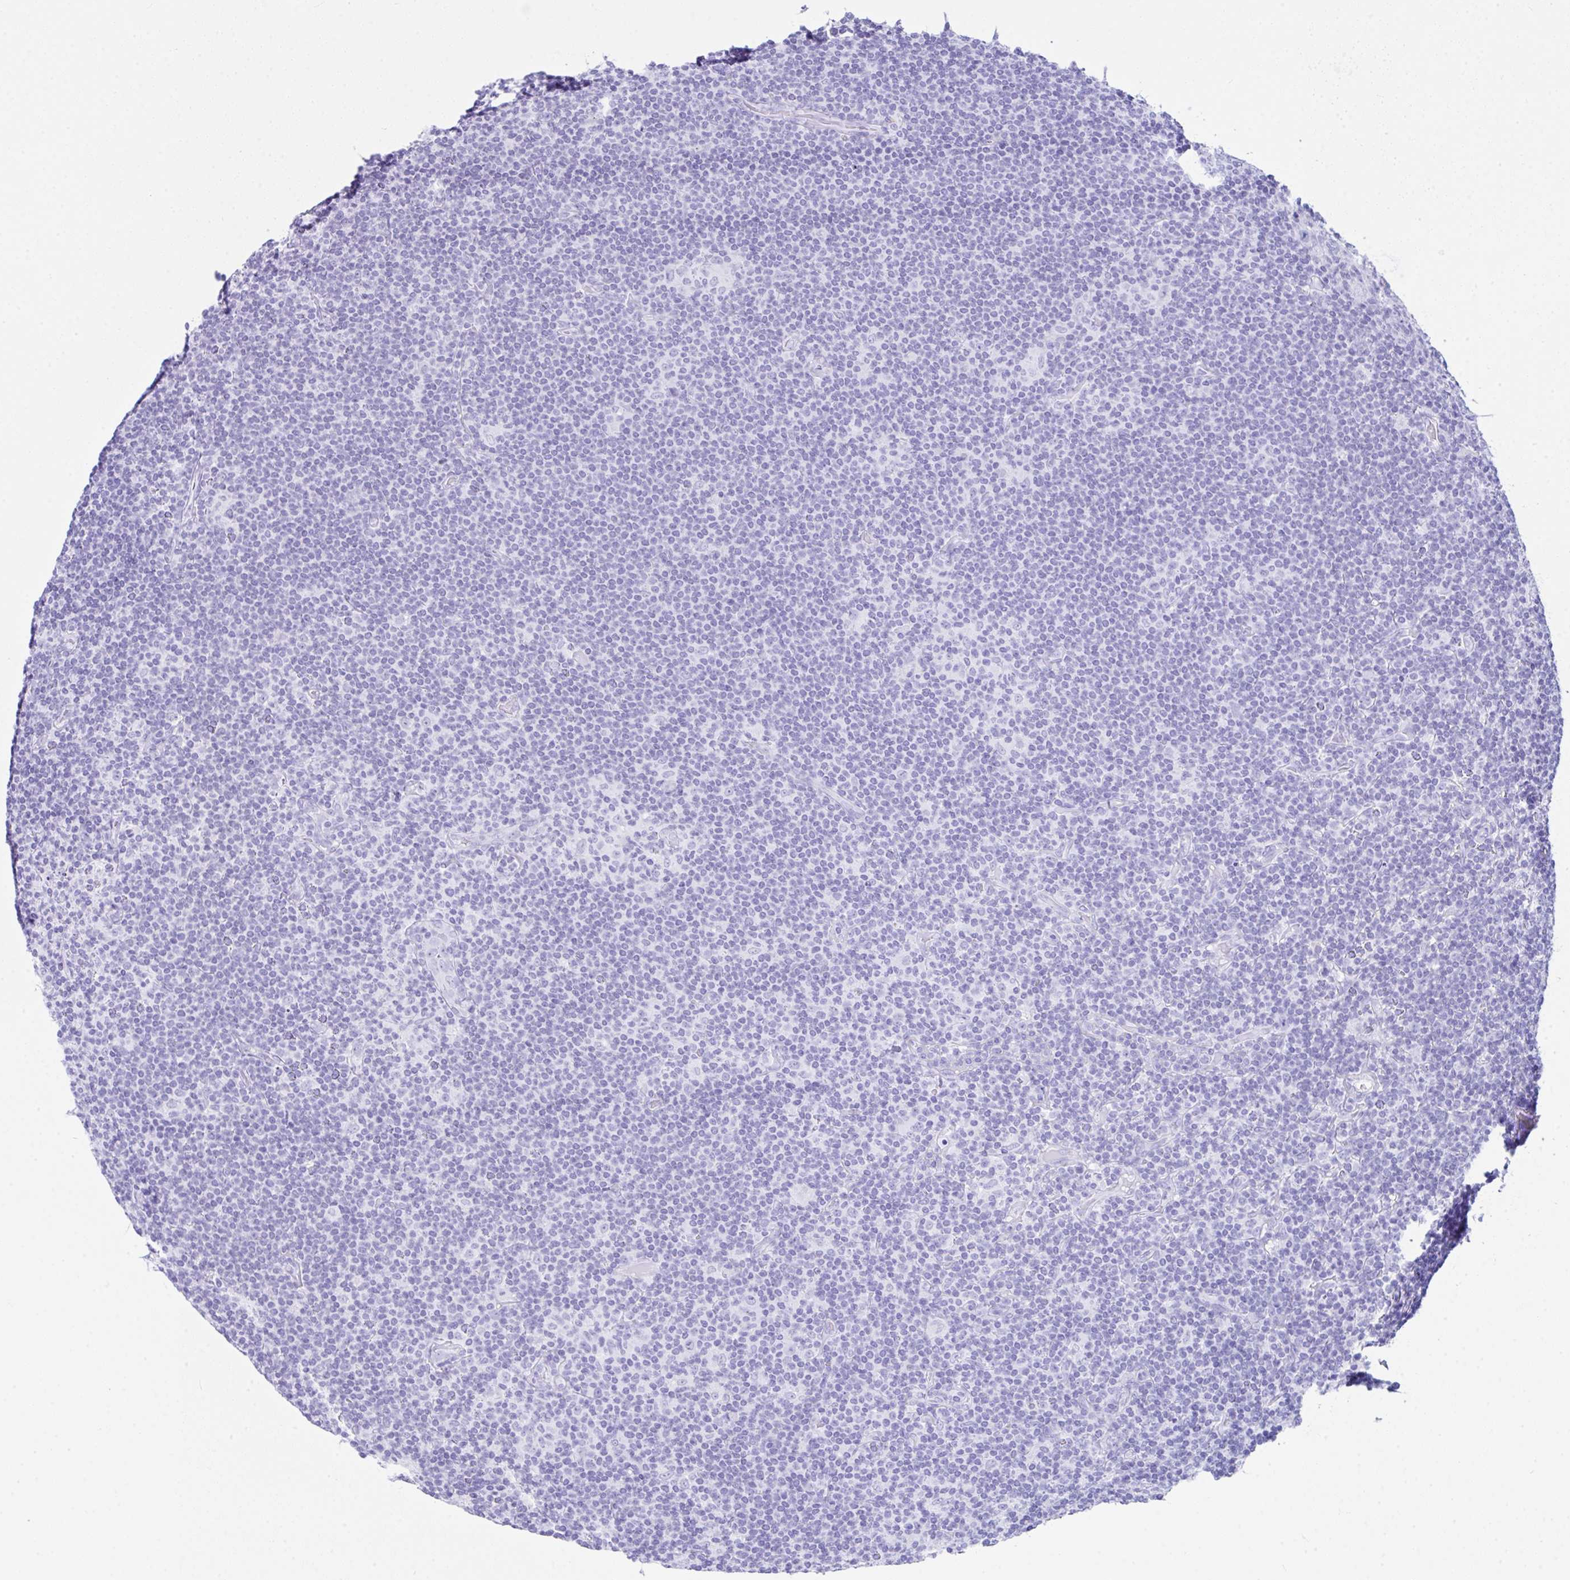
{"staining": {"intensity": "negative", "quantity": "none", "location": "none"}, "tissue": "lymphoma", "cell_type": "Tumor cells", "image_type": "cancer", "snomed": [{"axis": "morphology", "description": "Hodgkin's disease, NOS"}, {"axis": "topography", "description": "Lymph node"}], "caption": "An immunohistochemistry image of Hodgkin's disease is shown. There is no staining in tumor cells of Hodgkin's disease.", "gene": "LGALS4", "patient": {"sex": "female", "age": 57}}